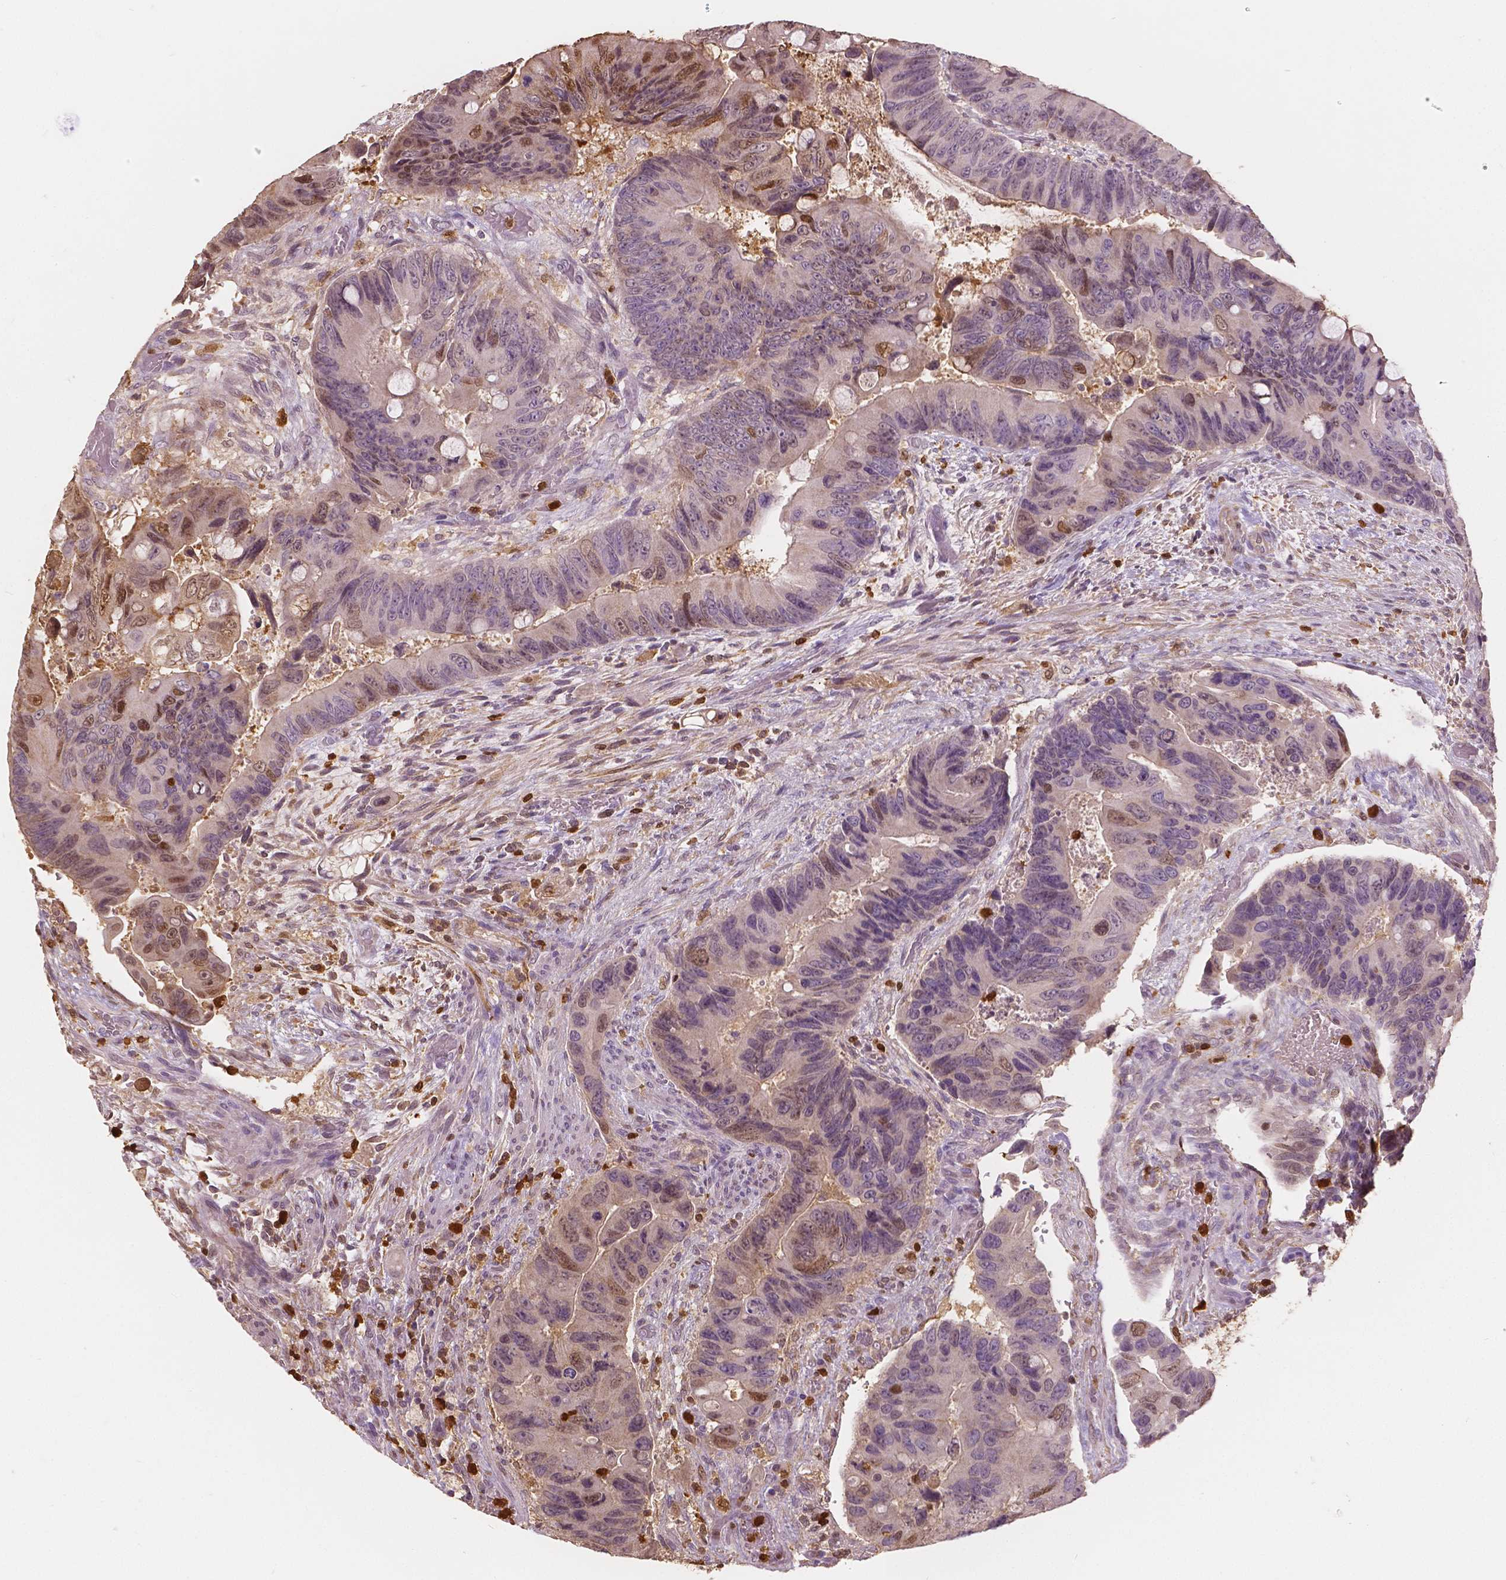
{"staining": {"intensity": "moderate", "quantity": "25%-75%", "location": "cytoplasmic/membranous,nuclear"}, "tissue": "colorectal cancer", "cell_type": "Tumor cells", "image_type": "cancer", "snomed": [{"axis": "morphology", "description": "Adenocarcinoma, NOS"}, {"axis": "topography", "description": "Rectum"}], "caption": "Moderate cytoplasmic/membranous and nuclear expression for a protein is appreciated in about 25%-75% of tumor cells of colorectal cancer using immunohistochemistry (IHC).", "gene": "S100A4", "patient": {"sex": "male", "age": 63}}